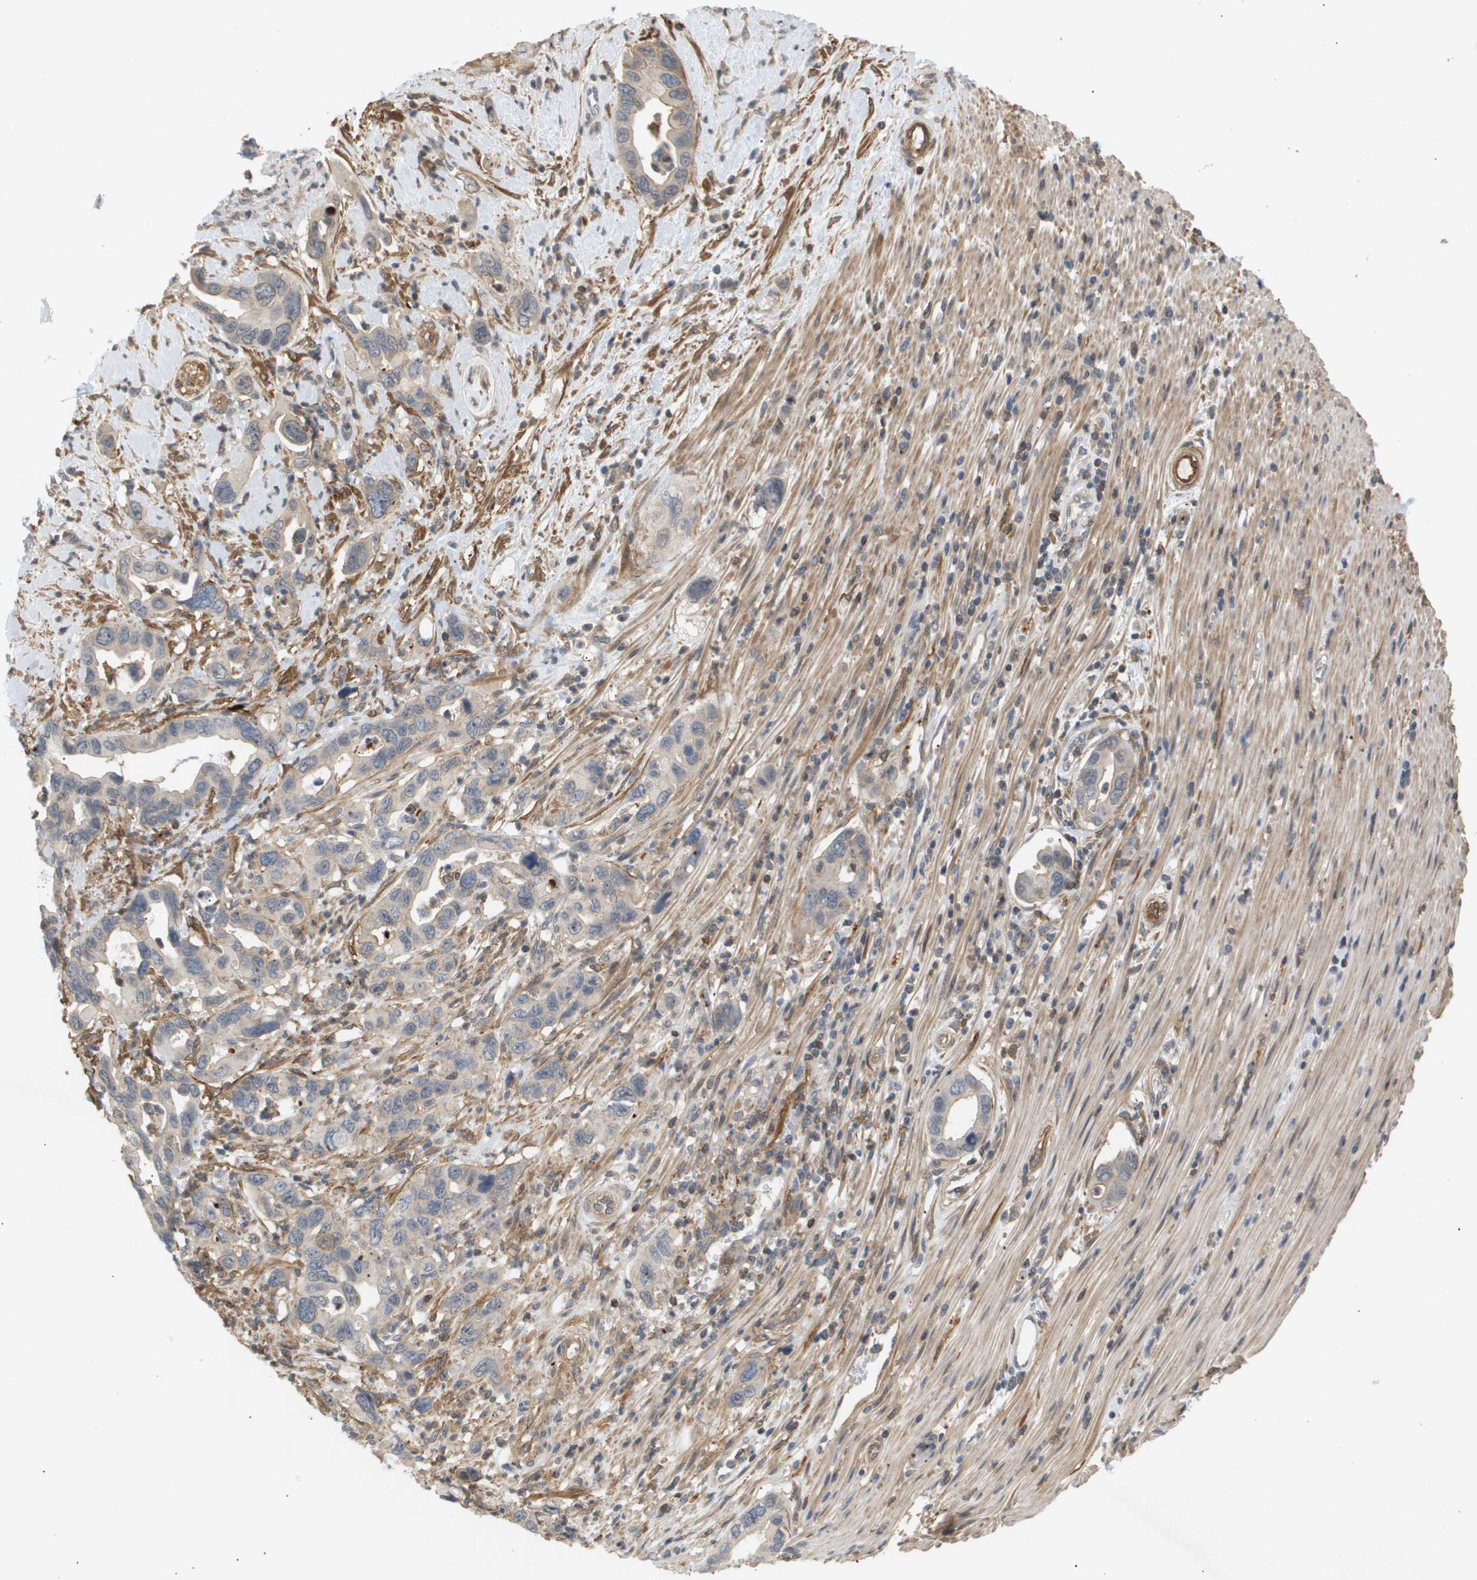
{"staining": {"intensity": "weak", "quantity": "<25%", "location": "cytoplasmic/membranous"}, "tissue": "pancreatic cancer", "cell_type": "Tumor cells", "image_type": "cancer", "snomed": [{"axis": "morphology", "description": "Adenocarcinoma, NOS"}, {"axis": "topography", "description": "Pancreas"}], "caption": "Protein analysis of adenocarcinoma (pancreatic) demonstrates no significant staining in tumor cells. (DAB IHC, high magnification).", "gene": "CORO2B", "patient": {"sex": "female", "age": 70}}